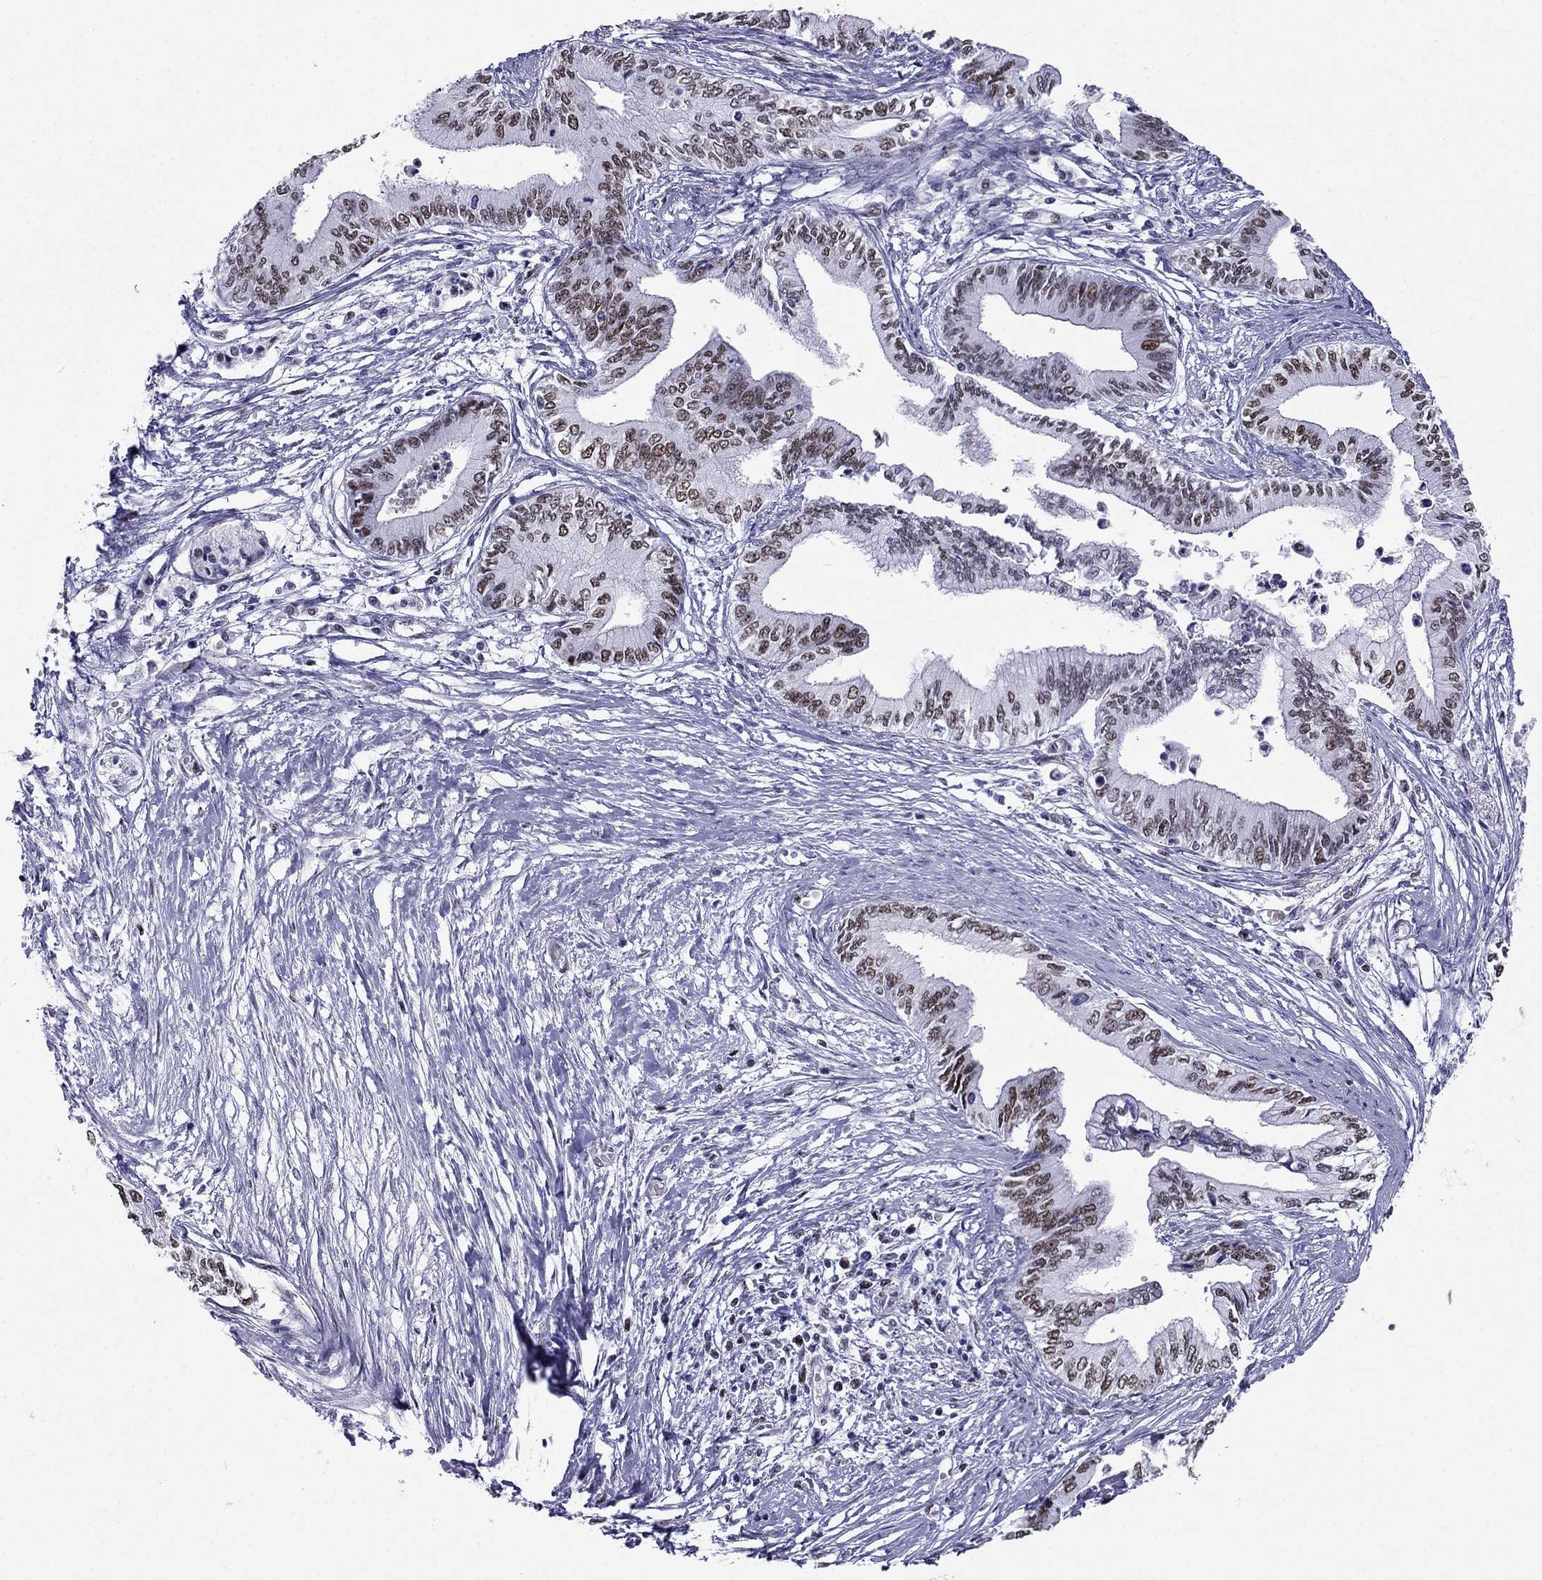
{"staining": {"intensity": "strong", "quantity": ">75%", "location": "nuclear"}, "tissue": "pancreatic cancer", "cell_type": "Tumor cells", "image_type": "cancer", "snomed": [{"axis": "morphology", "description": "Adenocarcinoma, NOS"}, {"axis": "topography", "description": "Pancreas"}], "caption": "Immunohistochemistry (IHC) histopathology image of human pancreatic cancer (adenocarcinoma) stained for a protein (brown), which reveals high levels of strong nuclear expression in about >75% of tumor cells.", "gene": "PPM1G", "patient": {"sex": "female", "age": 61}}